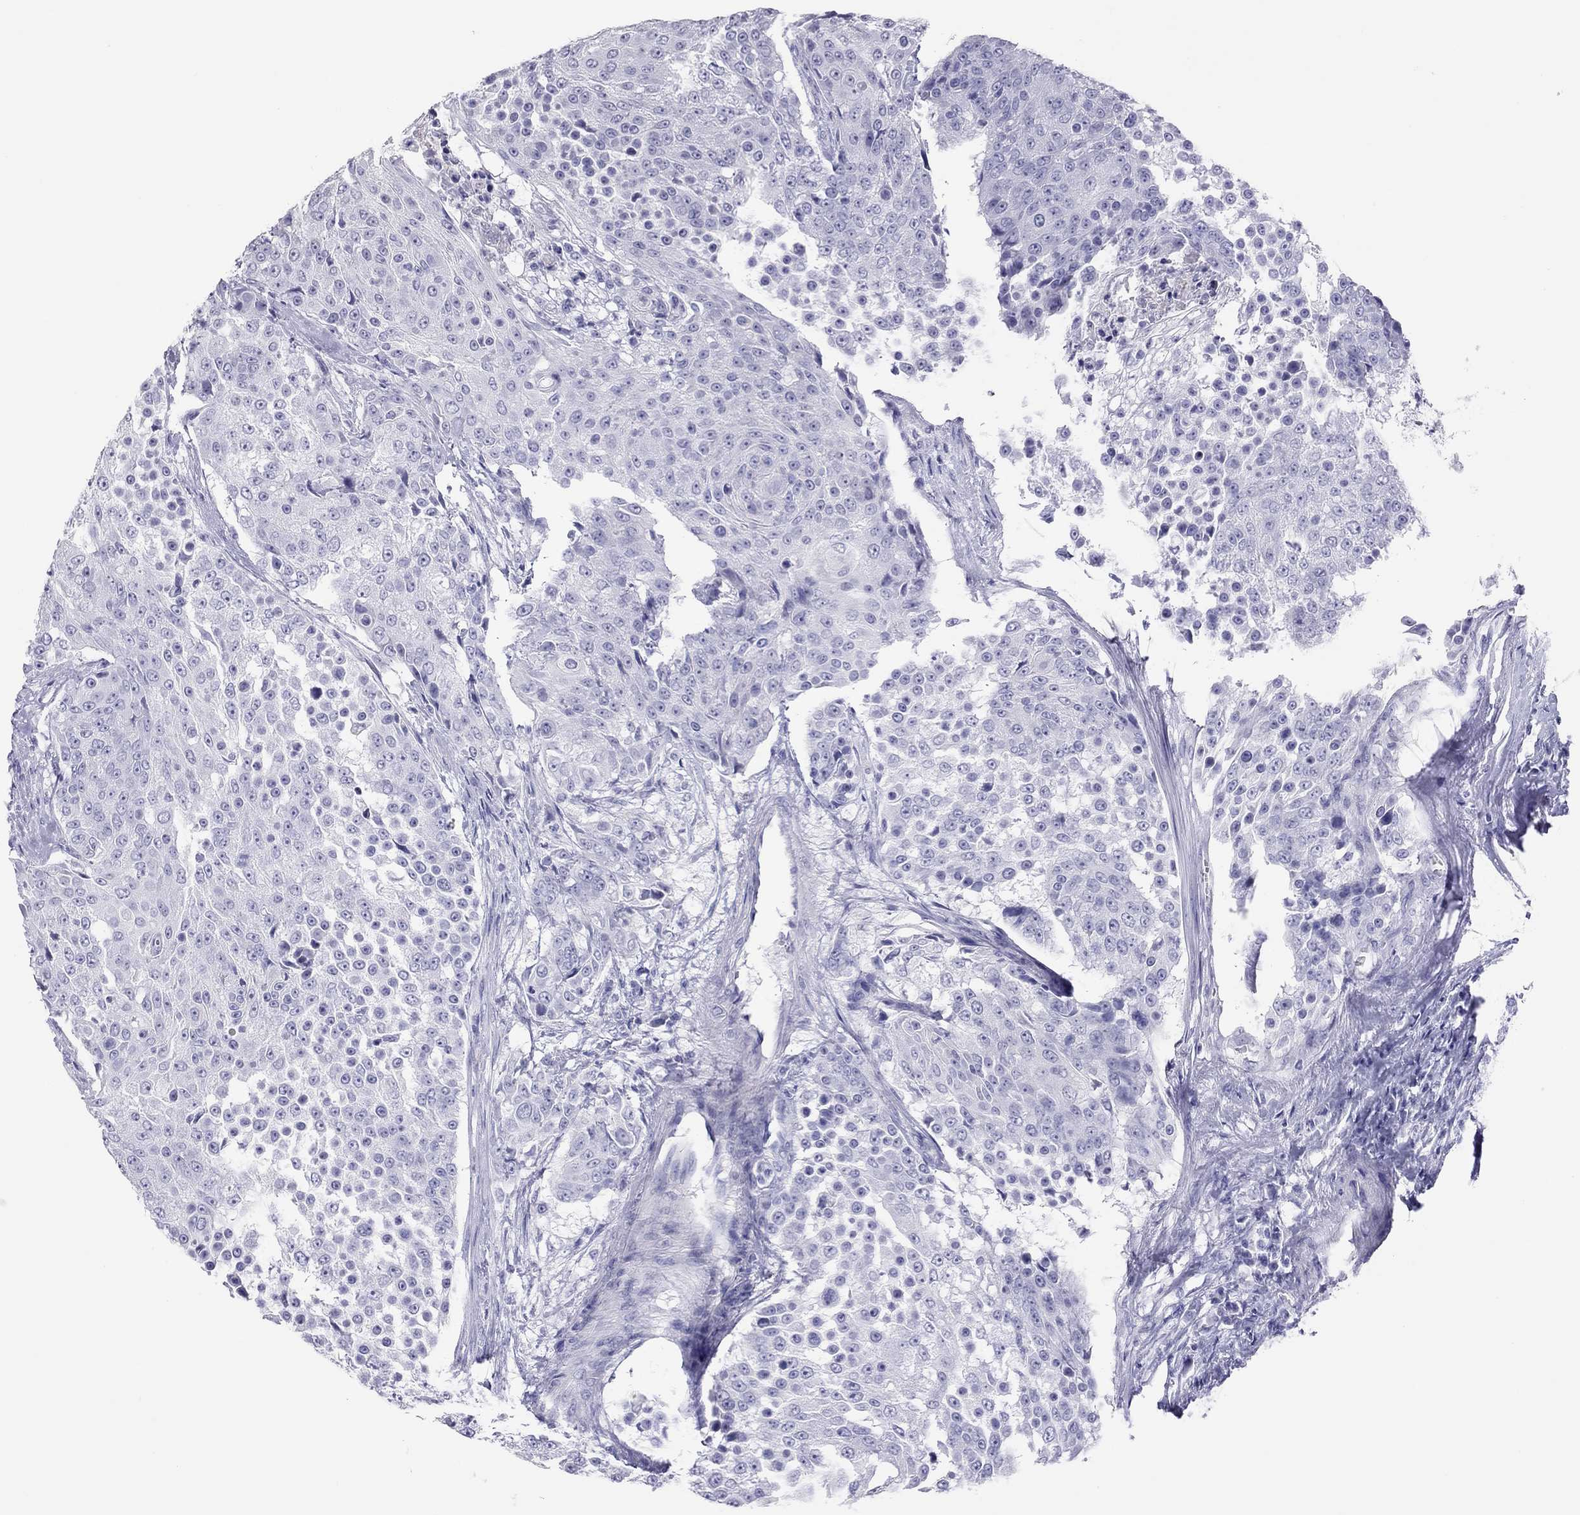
{"staining": {"intensity": "negative", "quantity": "none", "location": "none"}, "tissue": "urothelial cancer", "cell_type": "Tumor cells", "image_type": "cancer", "snomed": [{"axis": "morphology", "description": "Urothelial carcinoma, High grade"}, {"axis": "topography", "description": "Urinary bladder"}], "caption": "There is no significant expression in tumor cells of high-grade urothelial carcinoma.", "gene": "STAG3", "patient": {"sex": "female", "age": 63}}